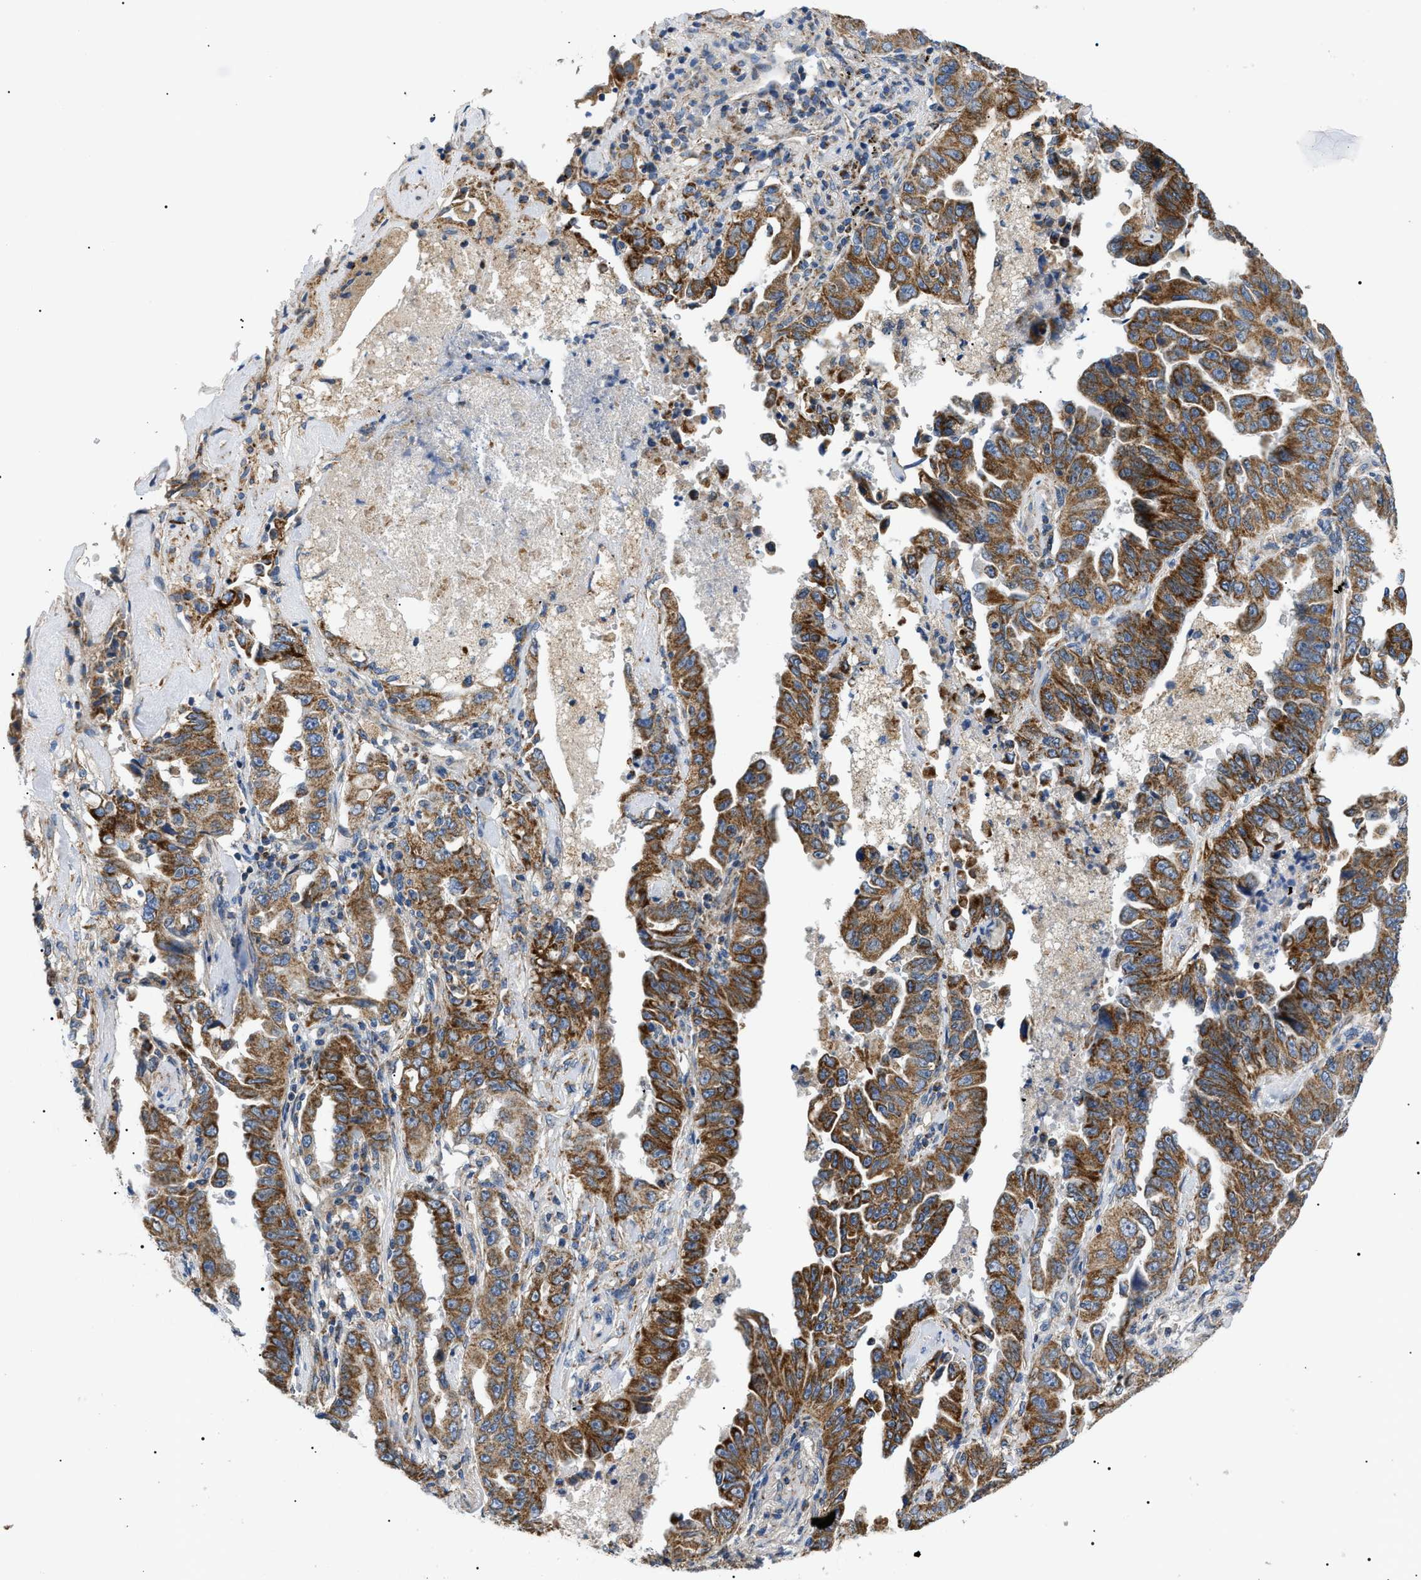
{"staining": {"intensity": "moderate", "quantity": ">75%", "location": "cytoplasmic/membranous"}, "tissue": "lung cancer", "cell_type": "Tumor cells", "image_type": "cancer", "snomed": [{"axis": "morphology", "description": "Adenocarcinoma, NOS"}, {"axis": "topography", "description": "Lung"}], "caption": "Brown immunohistochemical staining in human lung cancer (adenocarcinoma) displays moderate cytoplasmic/membranous positivity in about >75% of tumor cells.", "gene": "TOMM6", "patient": {"sex": "female", "age": 51}}